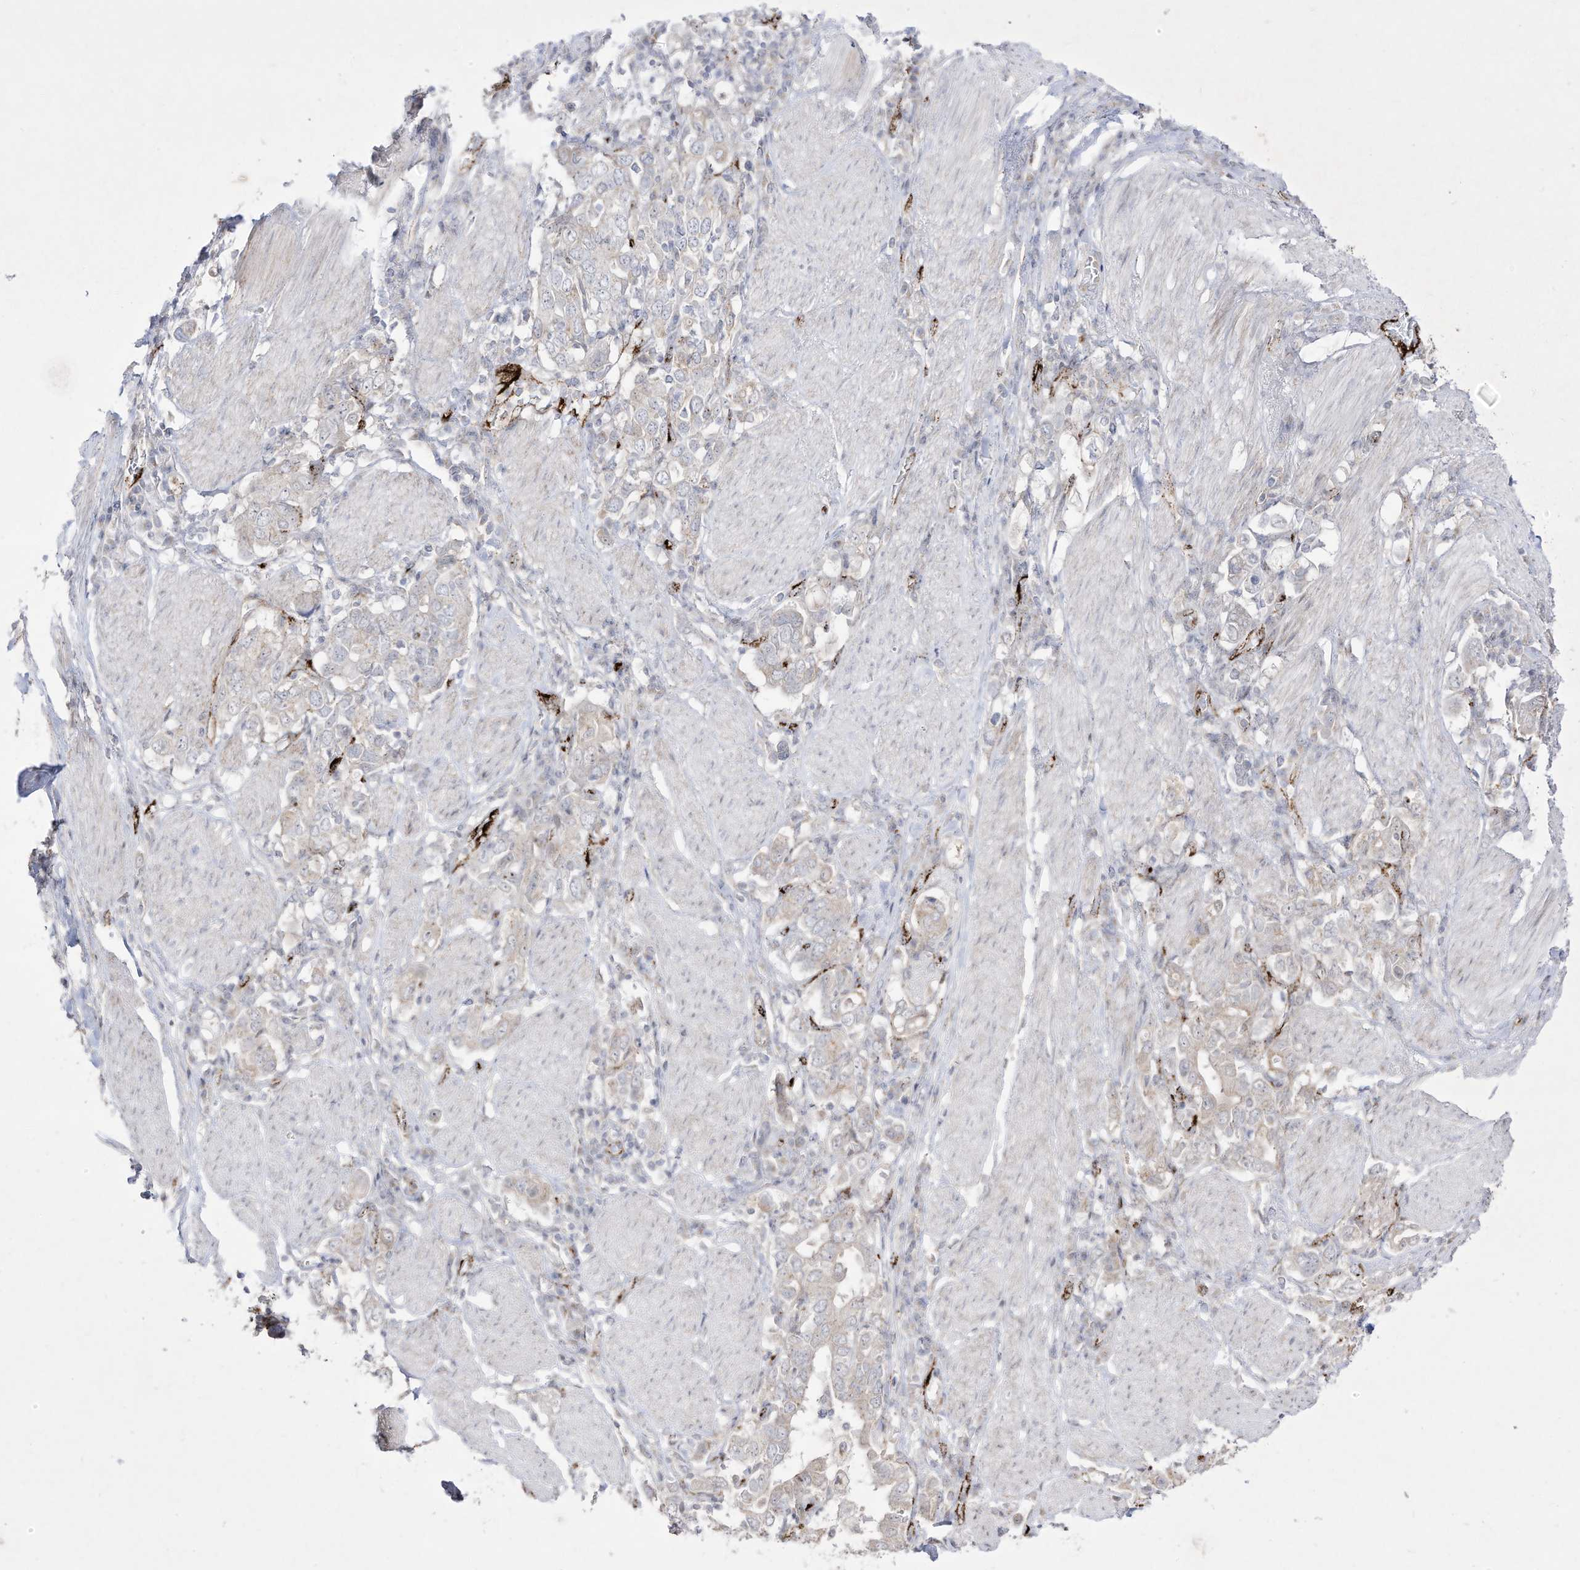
{"staining": {"intensity": "negative", "quantity": "none", "location": "none"}, "tissue": "stomach cancer", "cell_type": "Tumor cells", "image_type": "cancer", "snomed": [{"axis": "morphology", "description": "Adenocarcinoma, NOS"}, {"axis": "topography", "description": "Stomach, upper"}], "caption": "This photomicrograph is of stomach cancer stained with immunohistochemistry to label a protein in brown with the nuclei are counter-stained blue. There is no positivity in tumor cells.", "gene": "ZGRF1", "patient": {"sex": "male", "age": 62}}